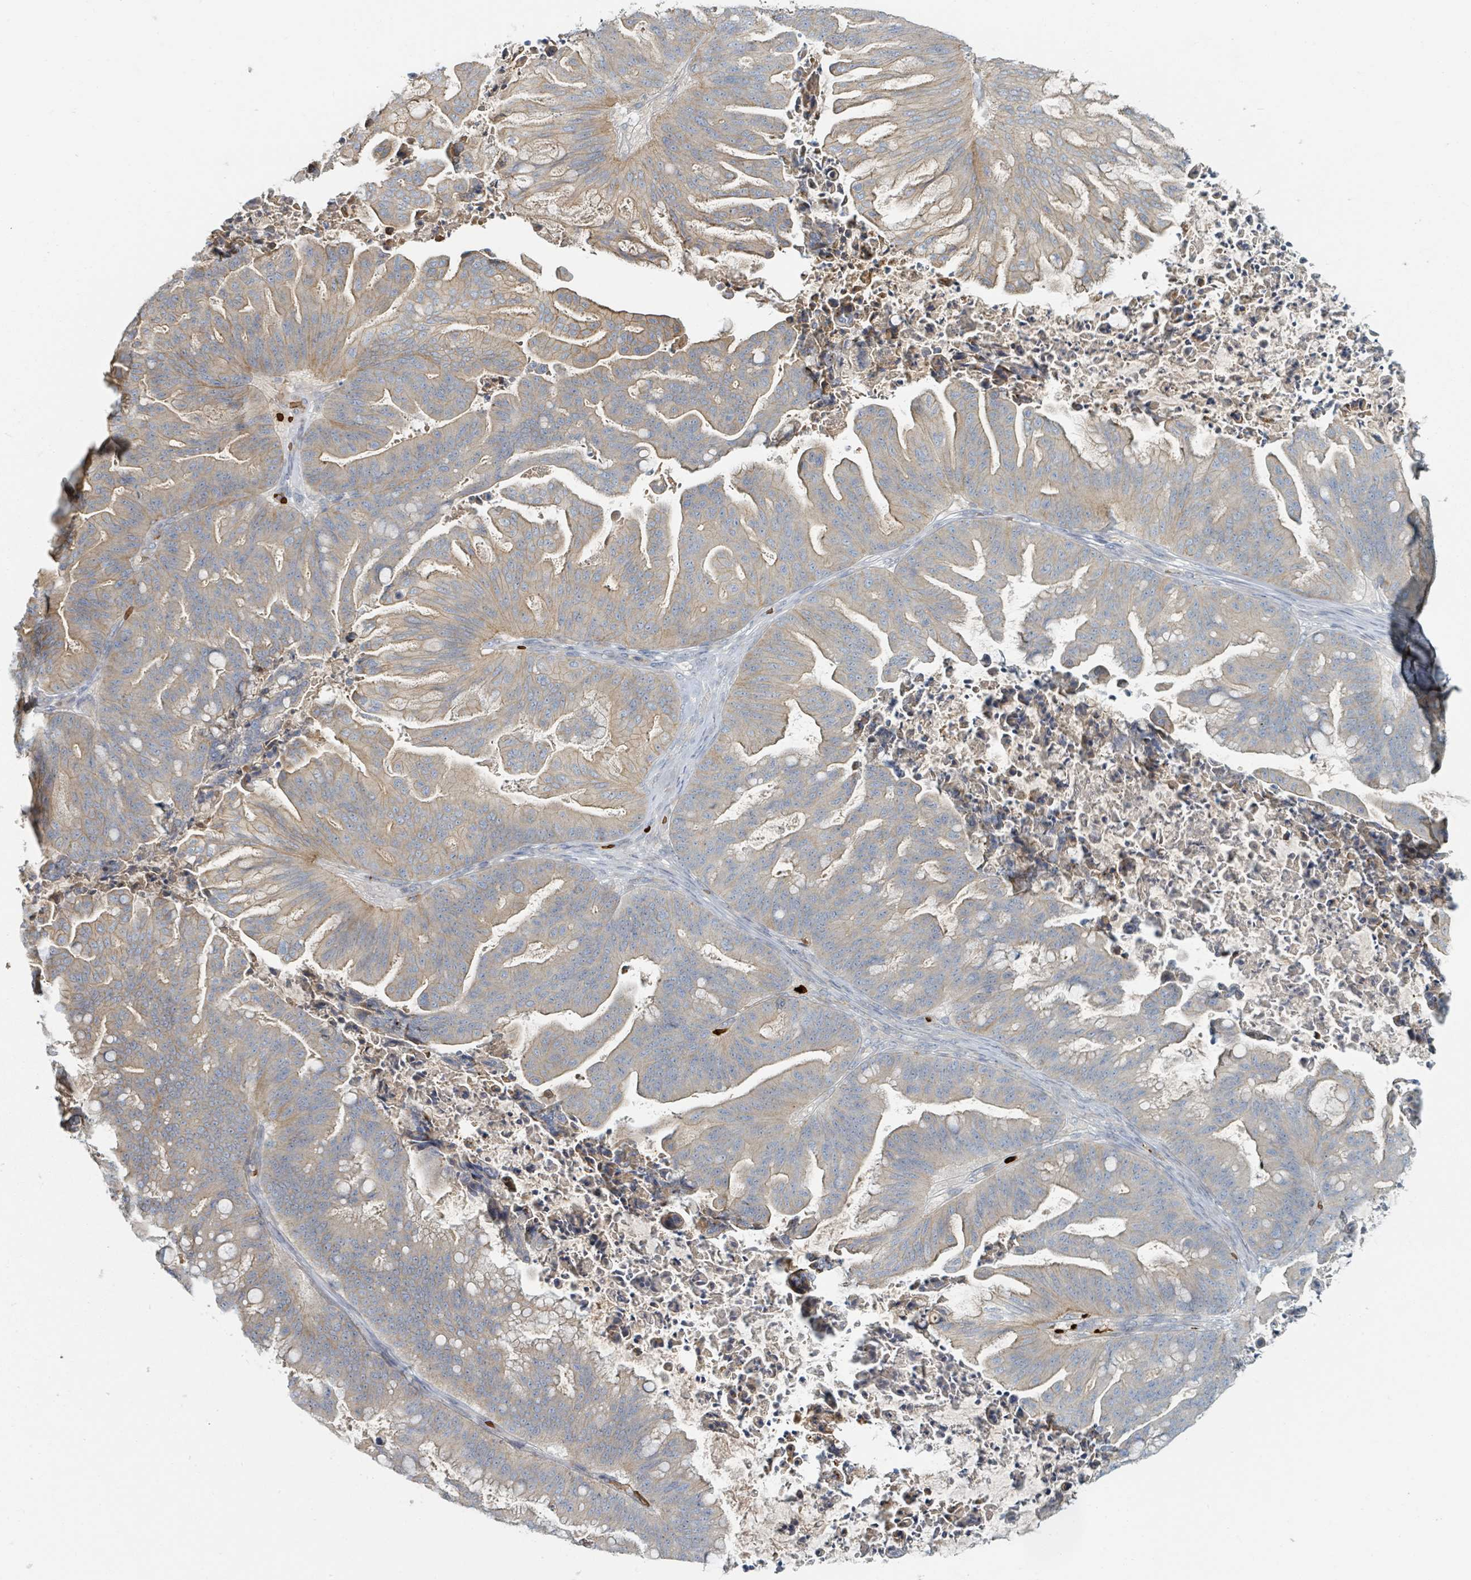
{"staining": {"intensity": "weak", "quantity": ">75%", "location": "cytoplasmic/membranous"}, "tissue": "ovarian cancer", "cell_type": "Tumor cells", "image_type": "cancer", "snomed": [{"axis": "morphology", "description": "Cystadenocarcinoma, mucinous, NOS"}, {"axis": "topography", "description": "Ovary"}], "caption": "Weak cytoplasmic/membranous expression is present in approximately >75% of tumor cells in ovarian cancer.", "gene": "TRPC4AP", "patient": {"sex": "female", "age": 67}}